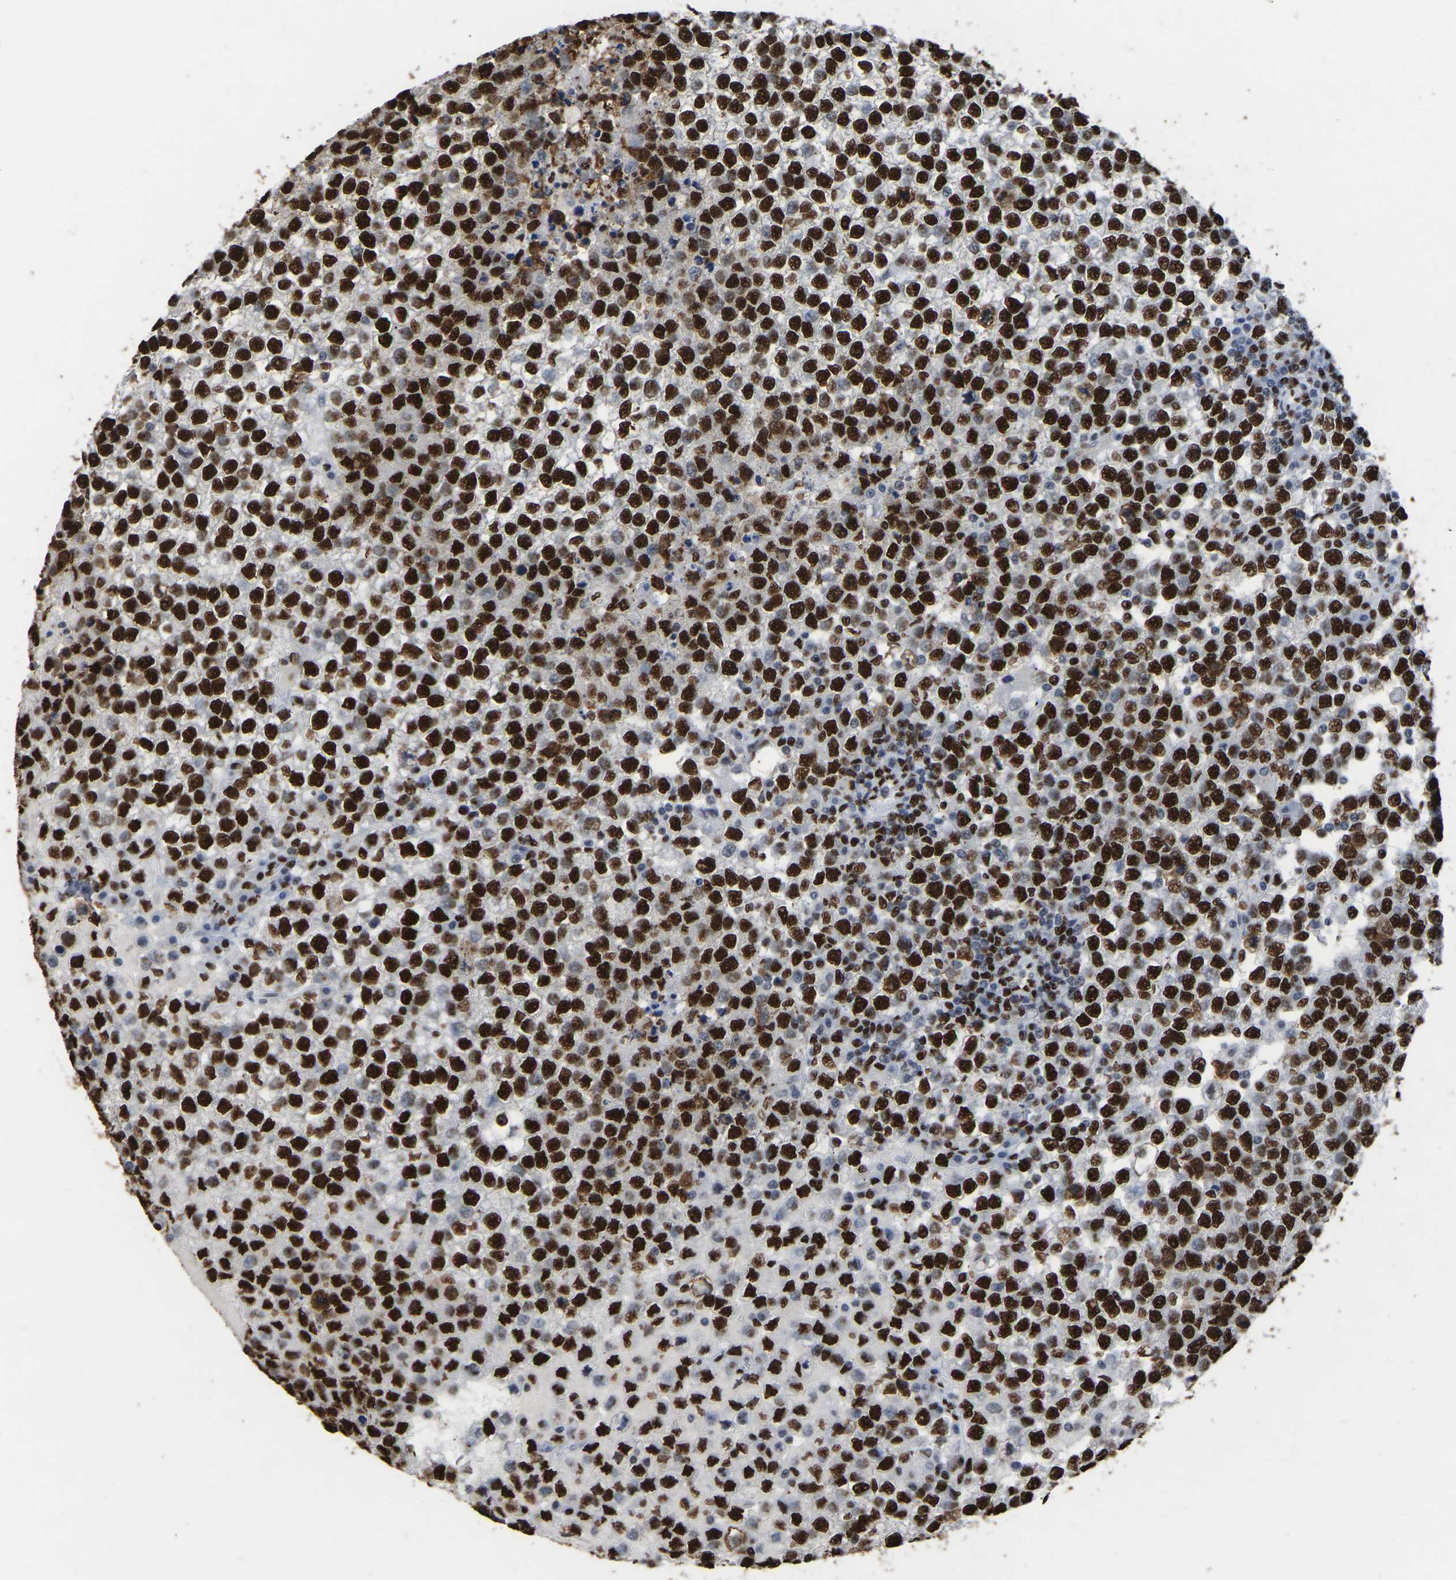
{"staining": {"intensity": "strong", "quantity": ">75%", "location": "nuclear"}, "tissue": "testis cancer", "cell_type": "Tumor cells", "image_type": "cancer", "snomed": [{"axis": "morphology", "description": "Seminoma, NOS"}, {"axis": "topography", "description": "Testis"}], "caption": "Testis cancer (seminoma) tissue exhibits strong nuclear positivity in approximately >75% of tumor cells, visualized by immunohistochemistry. (DAB = brown stain, brightfield microscopy at high magnification).", "gene": "RBL2", "patient": {"sex": "male", "age": 65}}